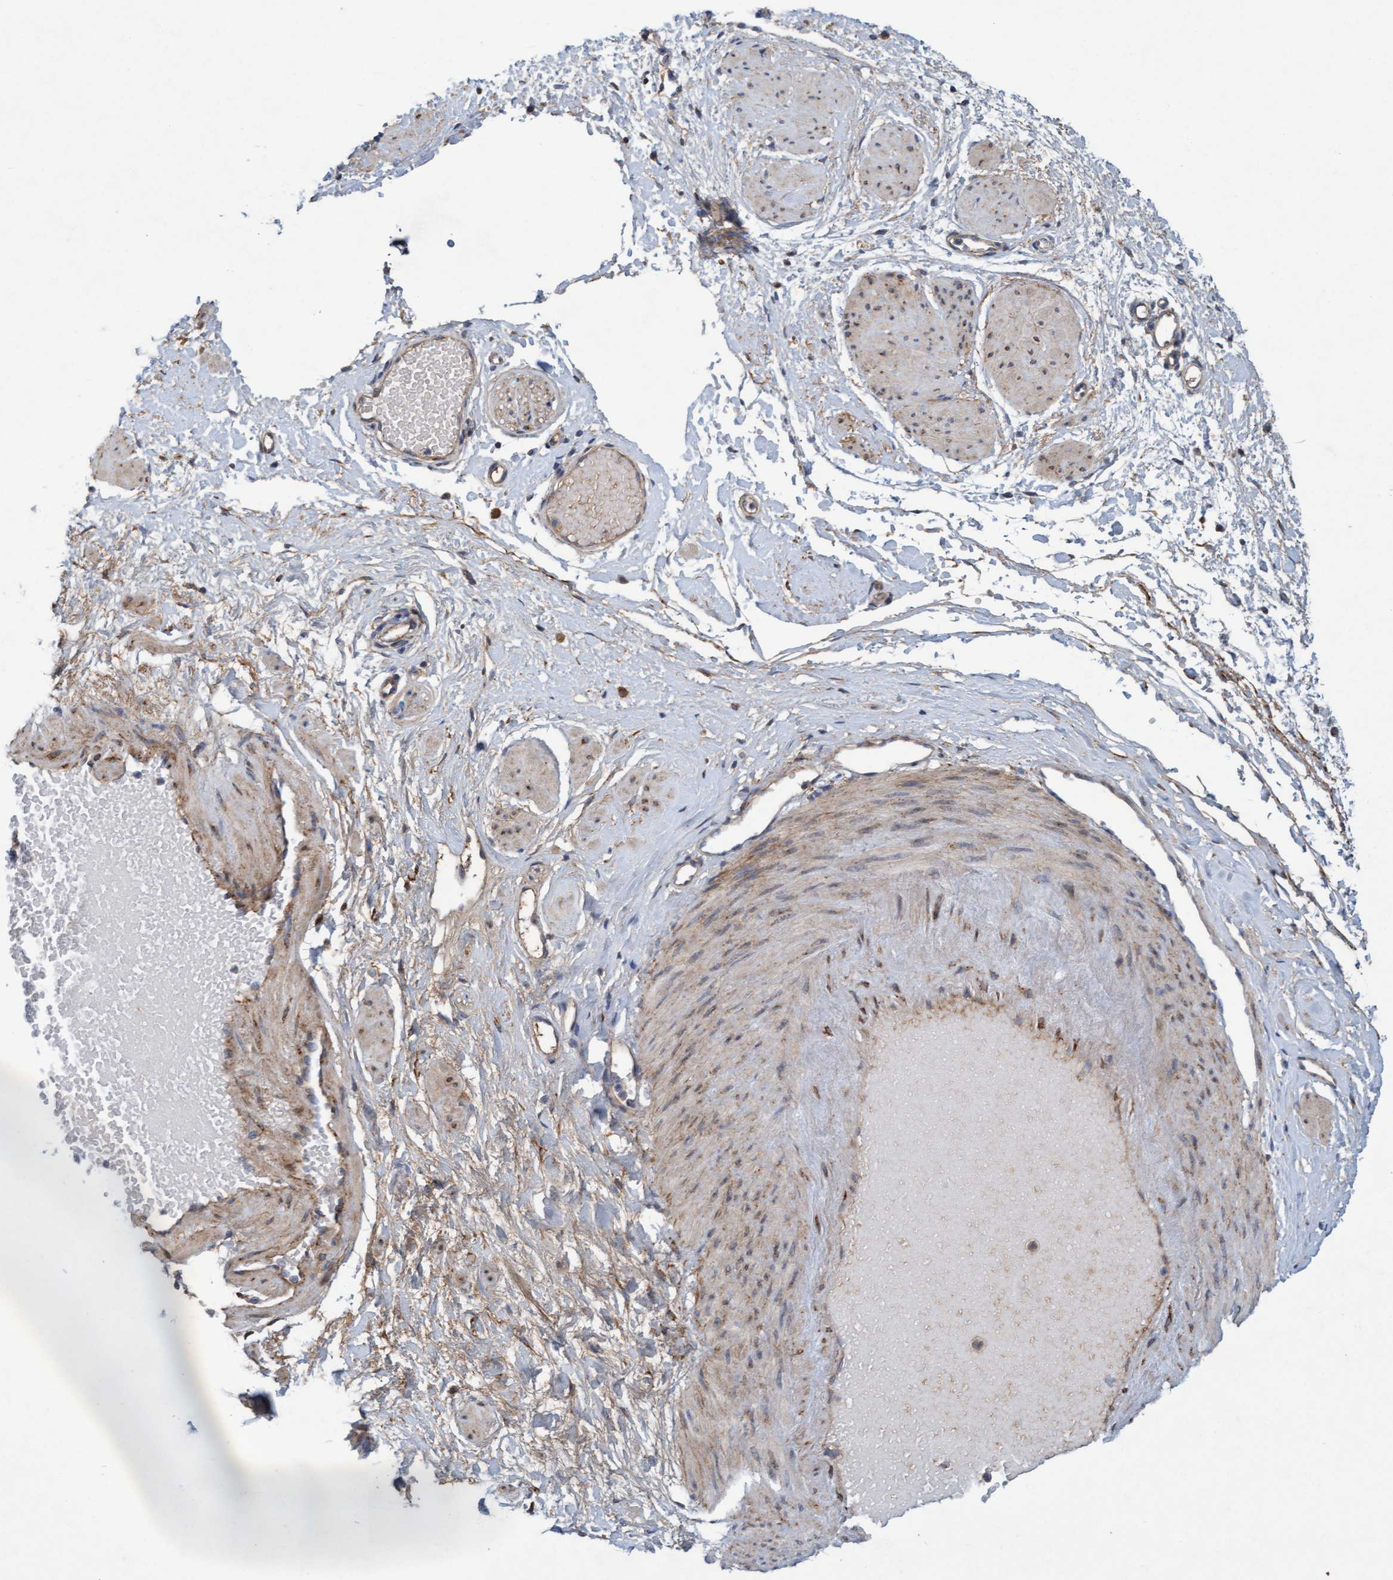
{"staining": {"intensity": "moderate", "quantity": ">75%", "location": "cytoplasmic/membranous"}, "tissue": "adipose tissue", "cell_type": "Adipocytes", "image_type": "normal", "snomed": [{"axis": "morphology", "description": "Normal tissue, NOS"}, {"axis": "topography", "description": "Soft tissue"}], "caption": "This micrograph displays benign adipose tissue stained with immunohistochemistry (IHC) to label a protein in brown. The cytoplasmic/membranous of adipocytes show moderate positivity for the protein. Nuclei are counter-stained blue.", "gene": "DDHD2", "patient": {"sex": "male", "age": 72}}